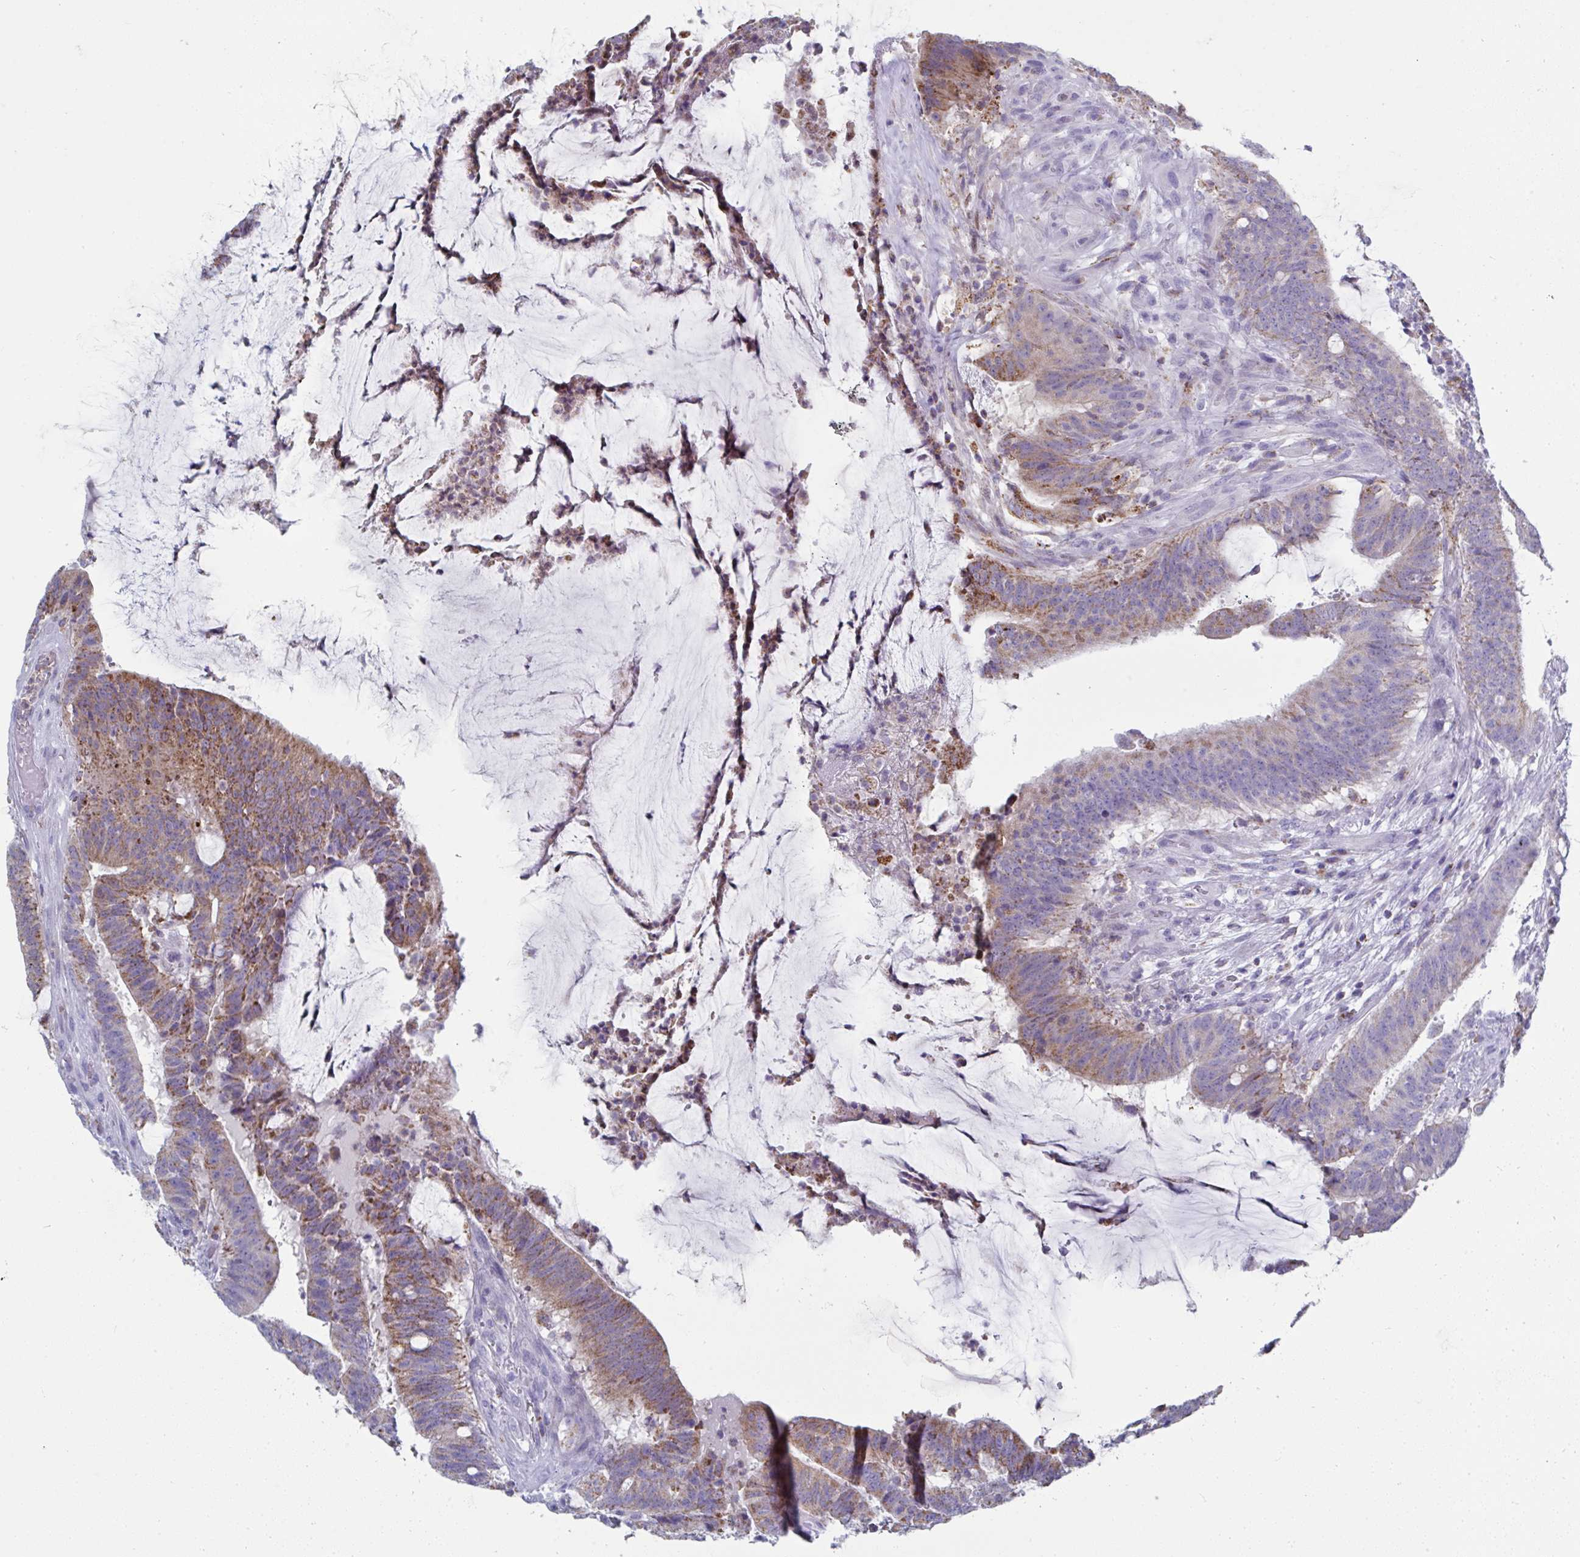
{"staining": {"intensity": "moderate", "quantity": "25%-75%", "location": "cytoplasmic/membranous"}, "tissue": "colorectal cancer", "cell_type": "Tumor cells", "image_type": "cancer", "snomed": [{"axis": "morphology", "description": "Adenocarcinoma, NOS"}, {"axis": "topography", "description": "Colon"}], "caption": "IHC histopathology image of colorectal adenocarcinoma stained for a protein (brown), which shows medium levels of moderate cytoplasmic/membranous positivity in about 25%-75% of tumor cells.", "gene": "MGAM2", "patient": {"sex": "female", "age": 43}}